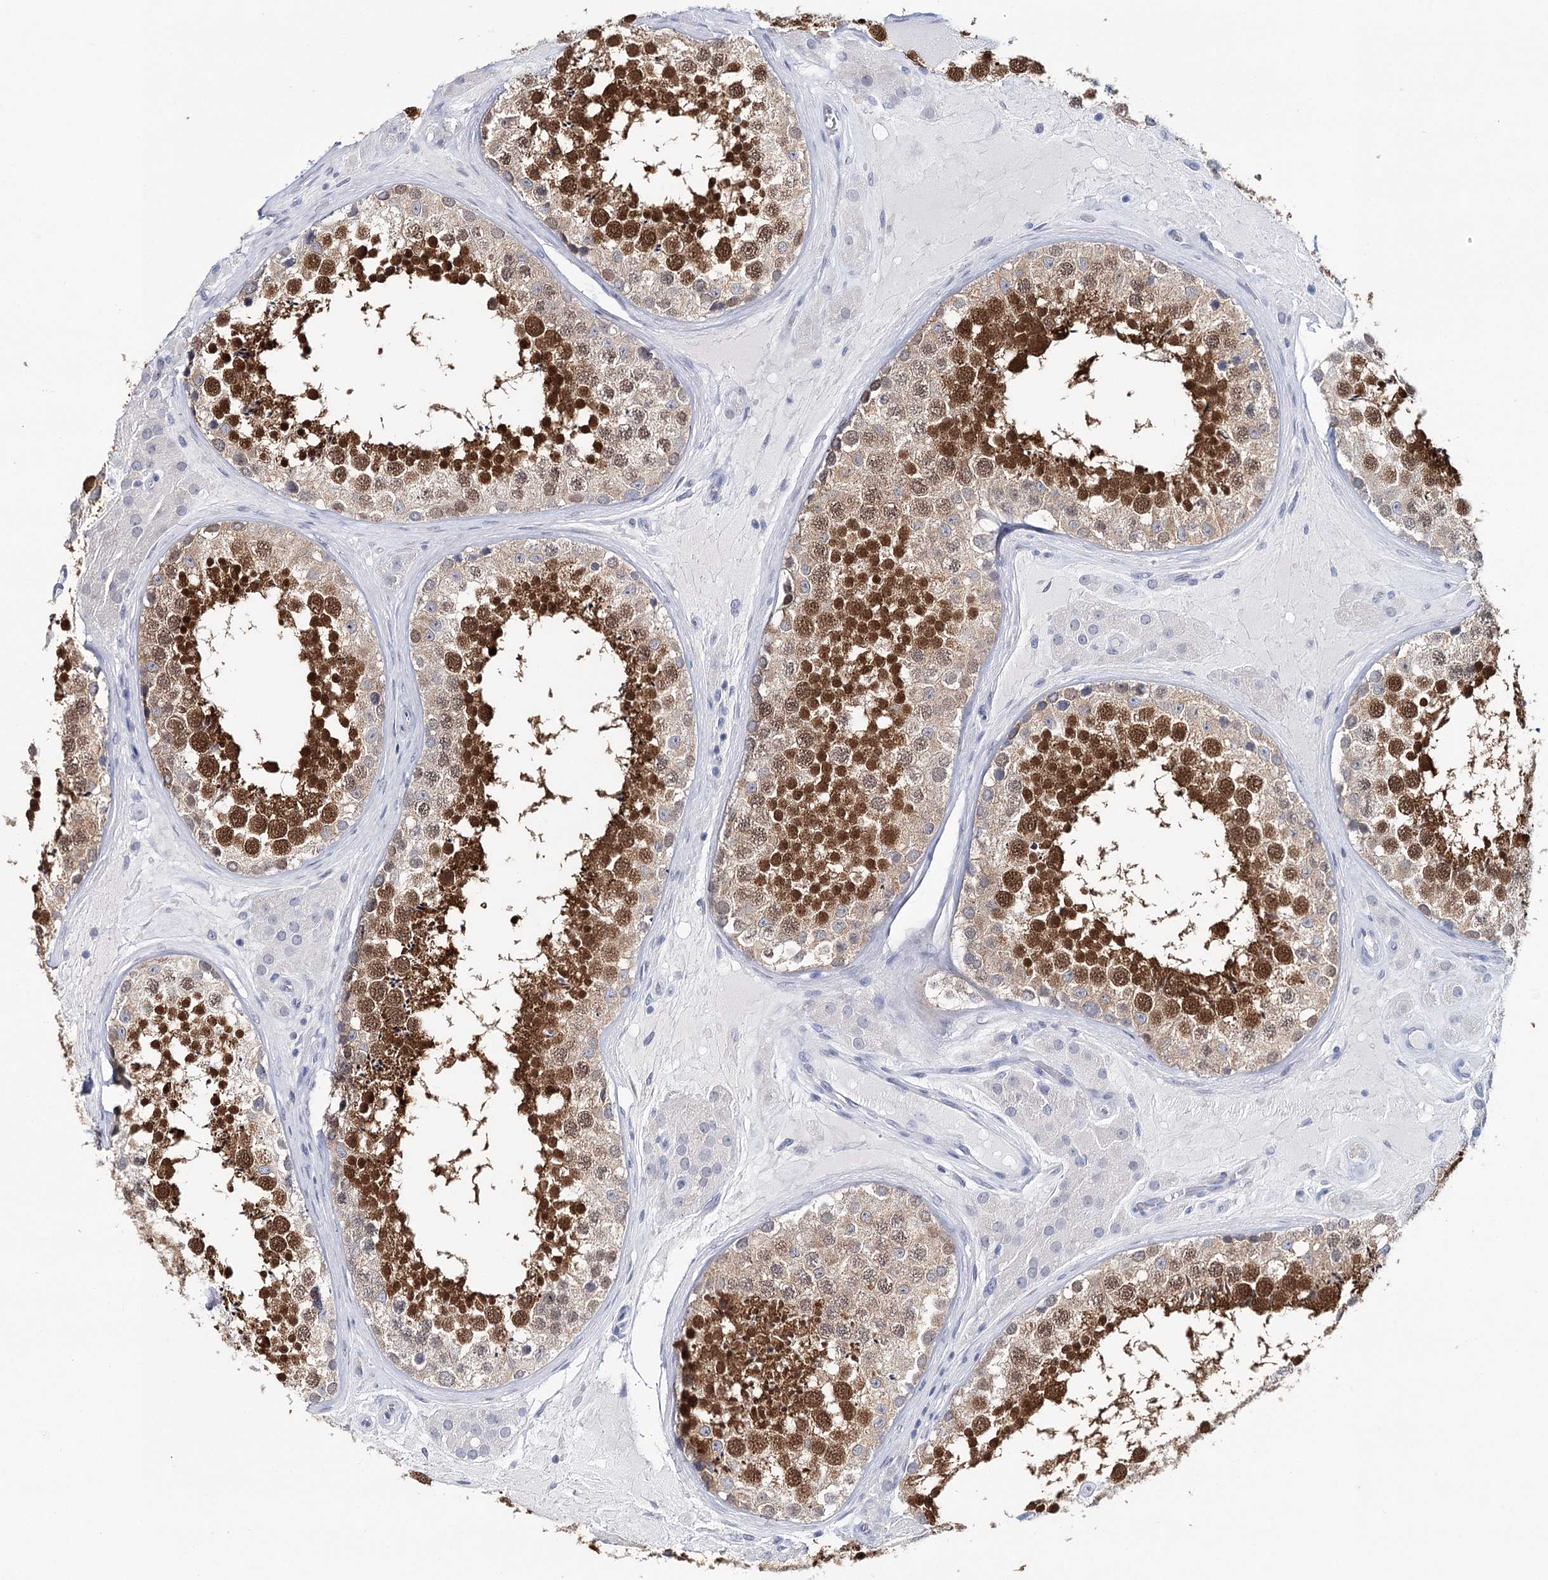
{"staining": {"intensity": "strong", "quantity": "25%-75%", "location": "cytoplasmic/membranous,nuclear"}, "tissue": "testis", "cell_type": "Cells in seminiferous ducts", "image_type": "normal", "snomed": [{"axis": "morphology", "description": "Normal tissue, NOS"}, {"axis": "topography", "description": "Testis"}], "caption": "The immunohistochemical stain labels strong cytoplasmic/membranous,nuclear positivity in cells in seminiferous ducts of benign testis. (brown staining indicates protein expression, while blue staining denotes nuclei).", "gene": "HSPA4L", "patient": {"sex": "male", "age": 46}}